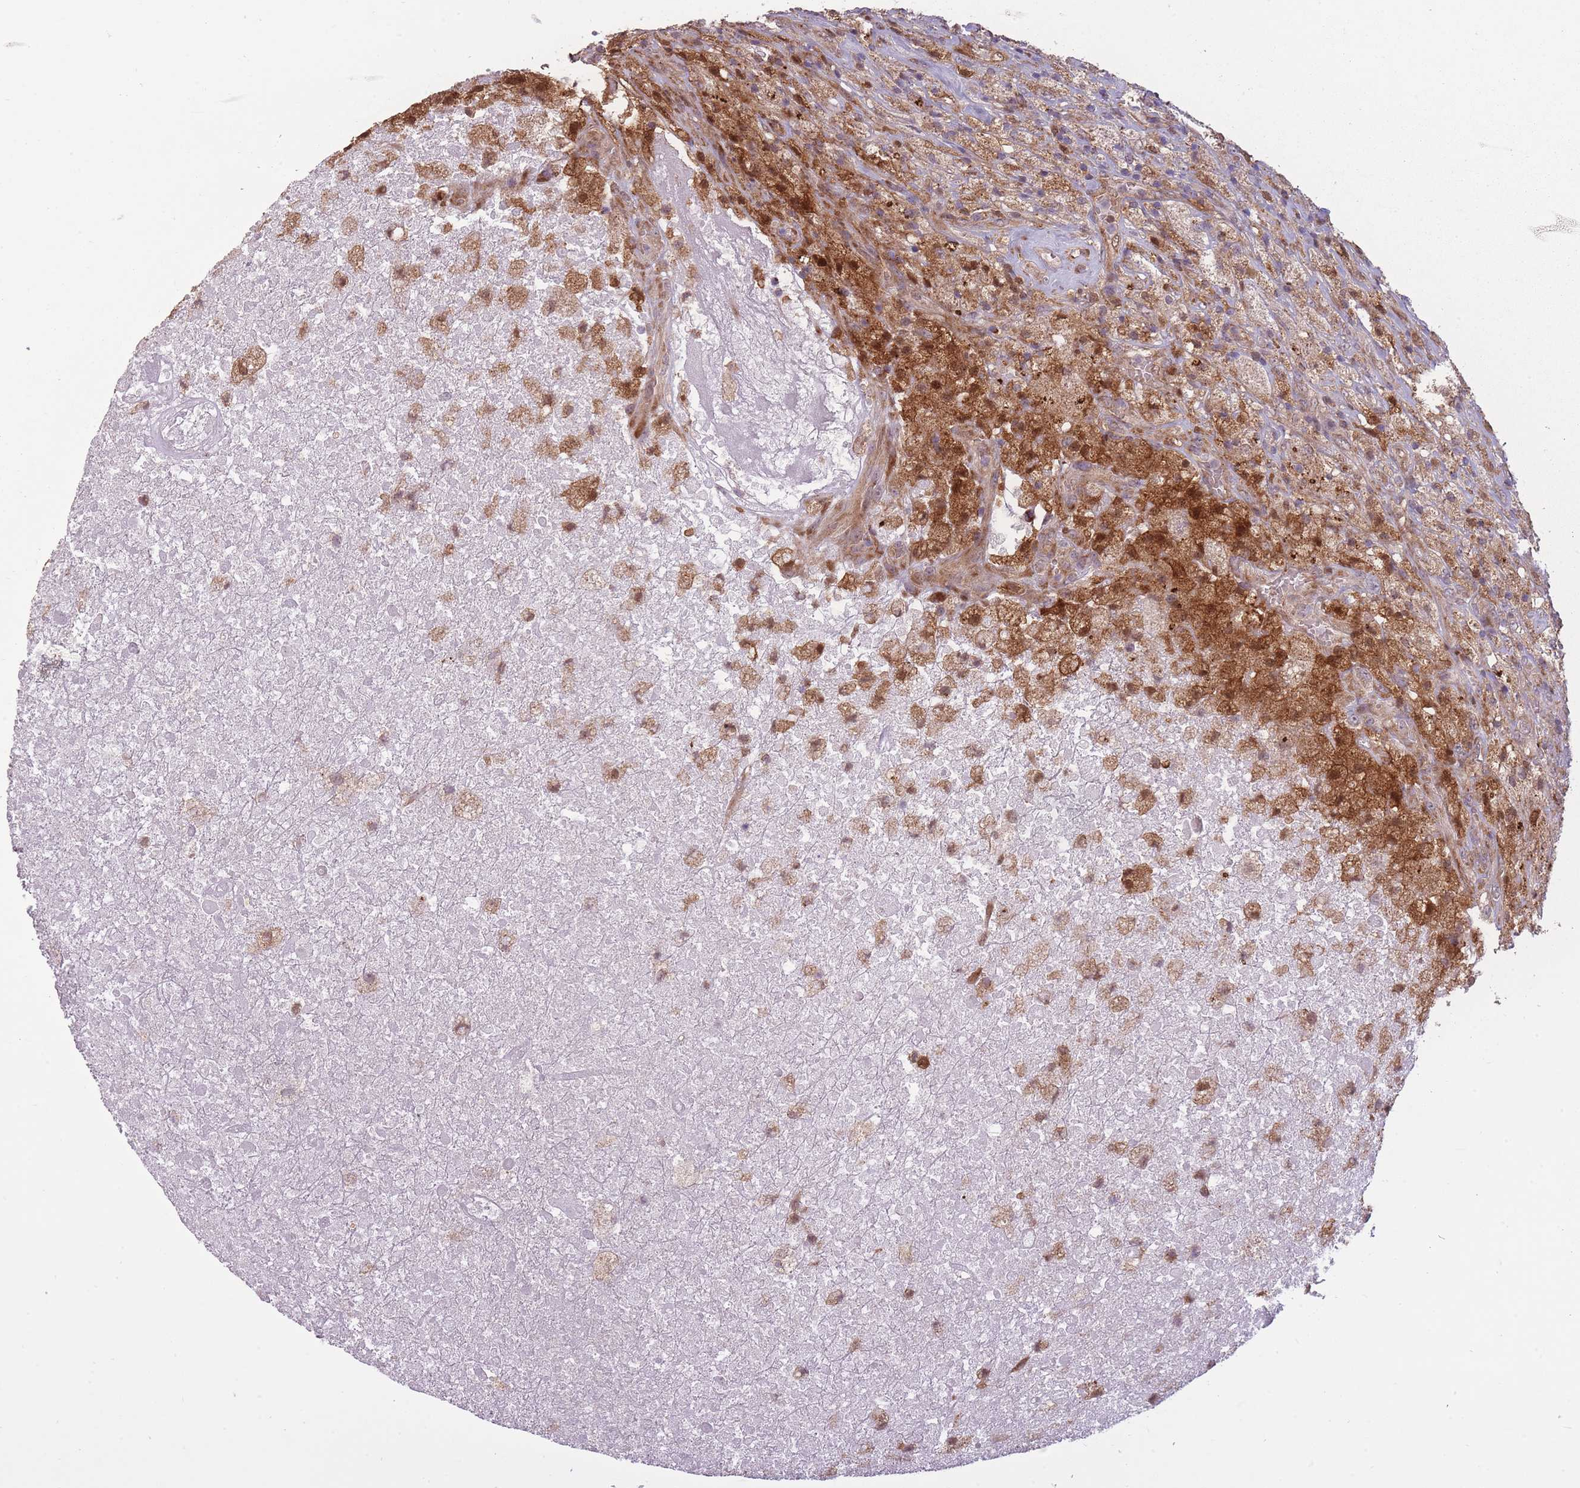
{"staining": {"intensity": "moderate", "quantity": ">75%", "location": "cytoplasmic/membranous"}, "tissue": "glioma", "cell_type": "Tumor cells", "image_type": "cancer", "snomed": [{"axis": "morphology", "description": "Glioma, malignant, High grade"}, {"axis": "topography", "description": "Brain"}], "caption": "This image reveals high-grade glioma (malignant) stained with immunohistochemistry (IHC) to label a protein in brown. The cytoplasmic/membranous of tumor cells show moderate positivity for the protein. Nuclei are counter-stained blue.", "gene": "LGALS9", "patient": {"sex": "male", "age": 69}}